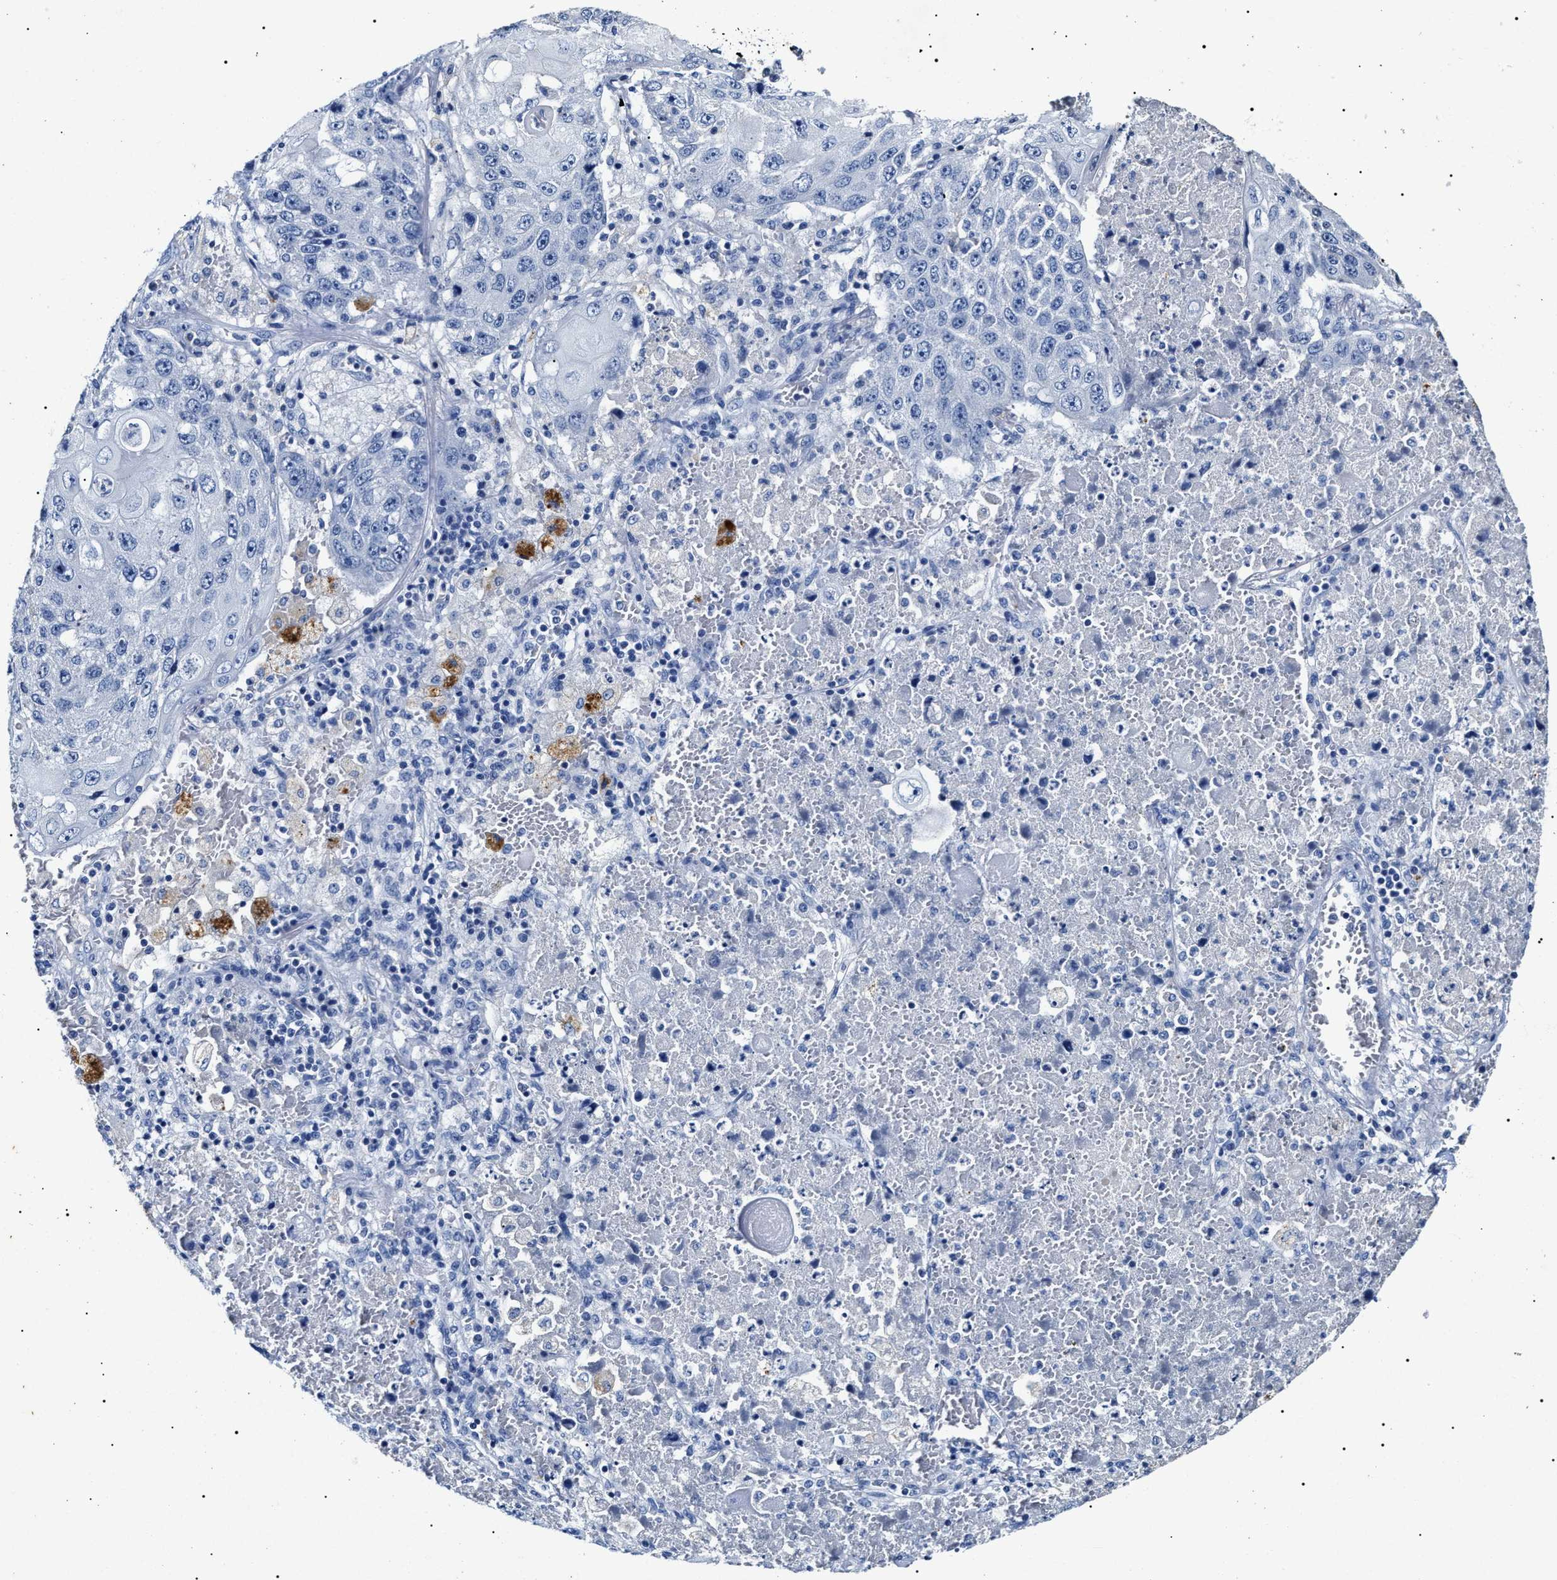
{"staining": {"intensity": "negative", "quantity": "none", "location": "none"}, "tissue": "lung cancer", "cell_type": "Tumor cells", "image_type": "cancer", "snomed": [{"axis": "morphology", "description": "Squamous cell carcinoma, NOS"}, {"axis": "topography", "description": "Lung"}], "caption": "DAB (3,3'-diaminobenzidine) immunohistochemical staining of squamous cell carcinoma (lung) demonstrates no significant staining in tumor cells.", "gene": "LRRC8E", "patient": {"sex": "male", "age": 61}}